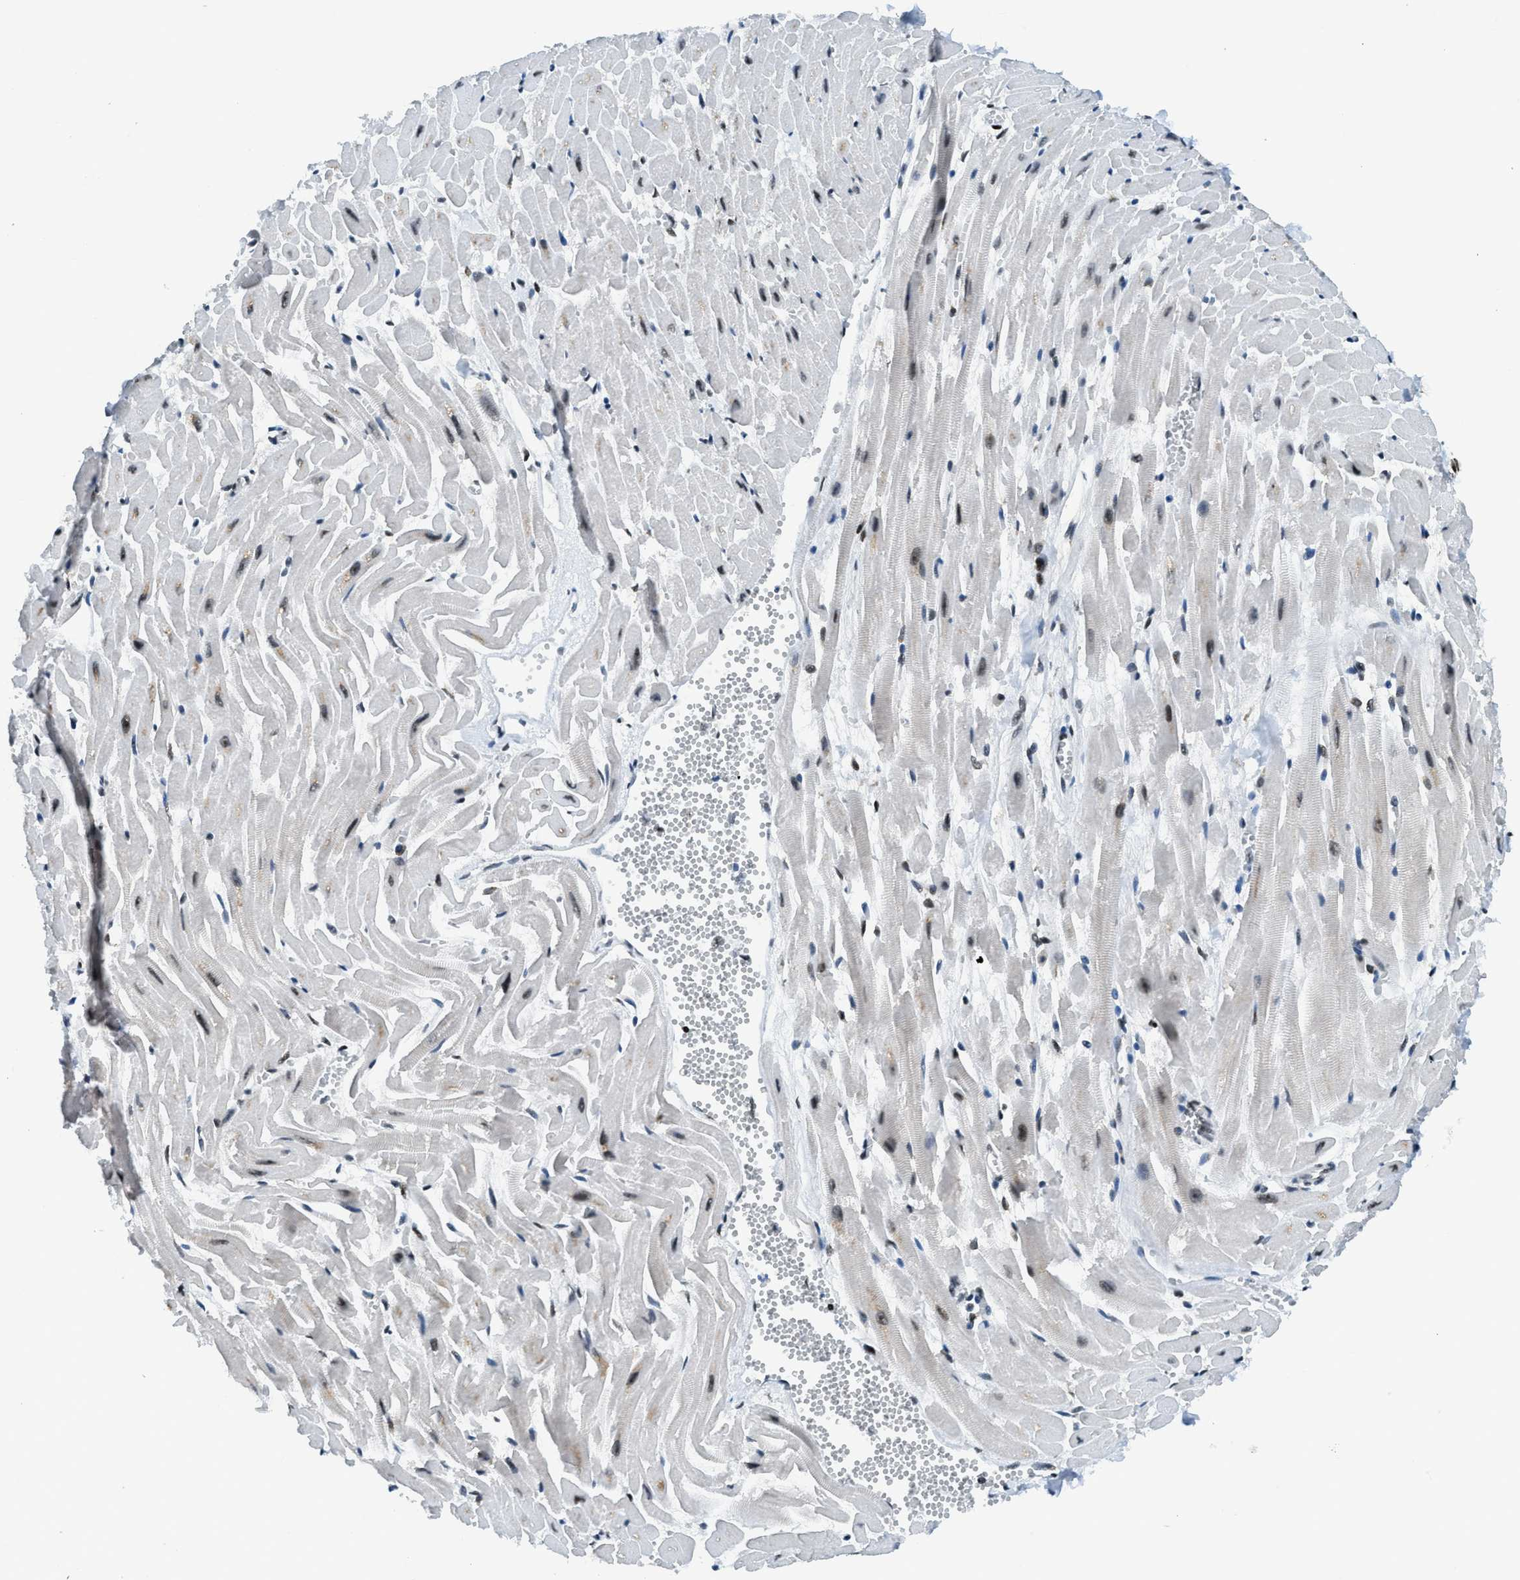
{"staining": {"intensity": "moderate", "quantity": "25%-75%", "location": "nuclear"}, "tissue": "heart muscle", "cell_type": "Cardiomyocytes", "image_type": "normal", "snomed": [{"axis": "morphology", "description": "Normal tissue, NOS"}, {"axis": "topography", "description": "Heart"}], "caption": "The micrograph reveals immunohistochemical staining of benign heart muscle. There is moderate nuclear positivity is appreciated in about 25%-75% of cardiomyocytes.", "gene": "RAD51B", "patient": {"sex": "female", "age": 19}}